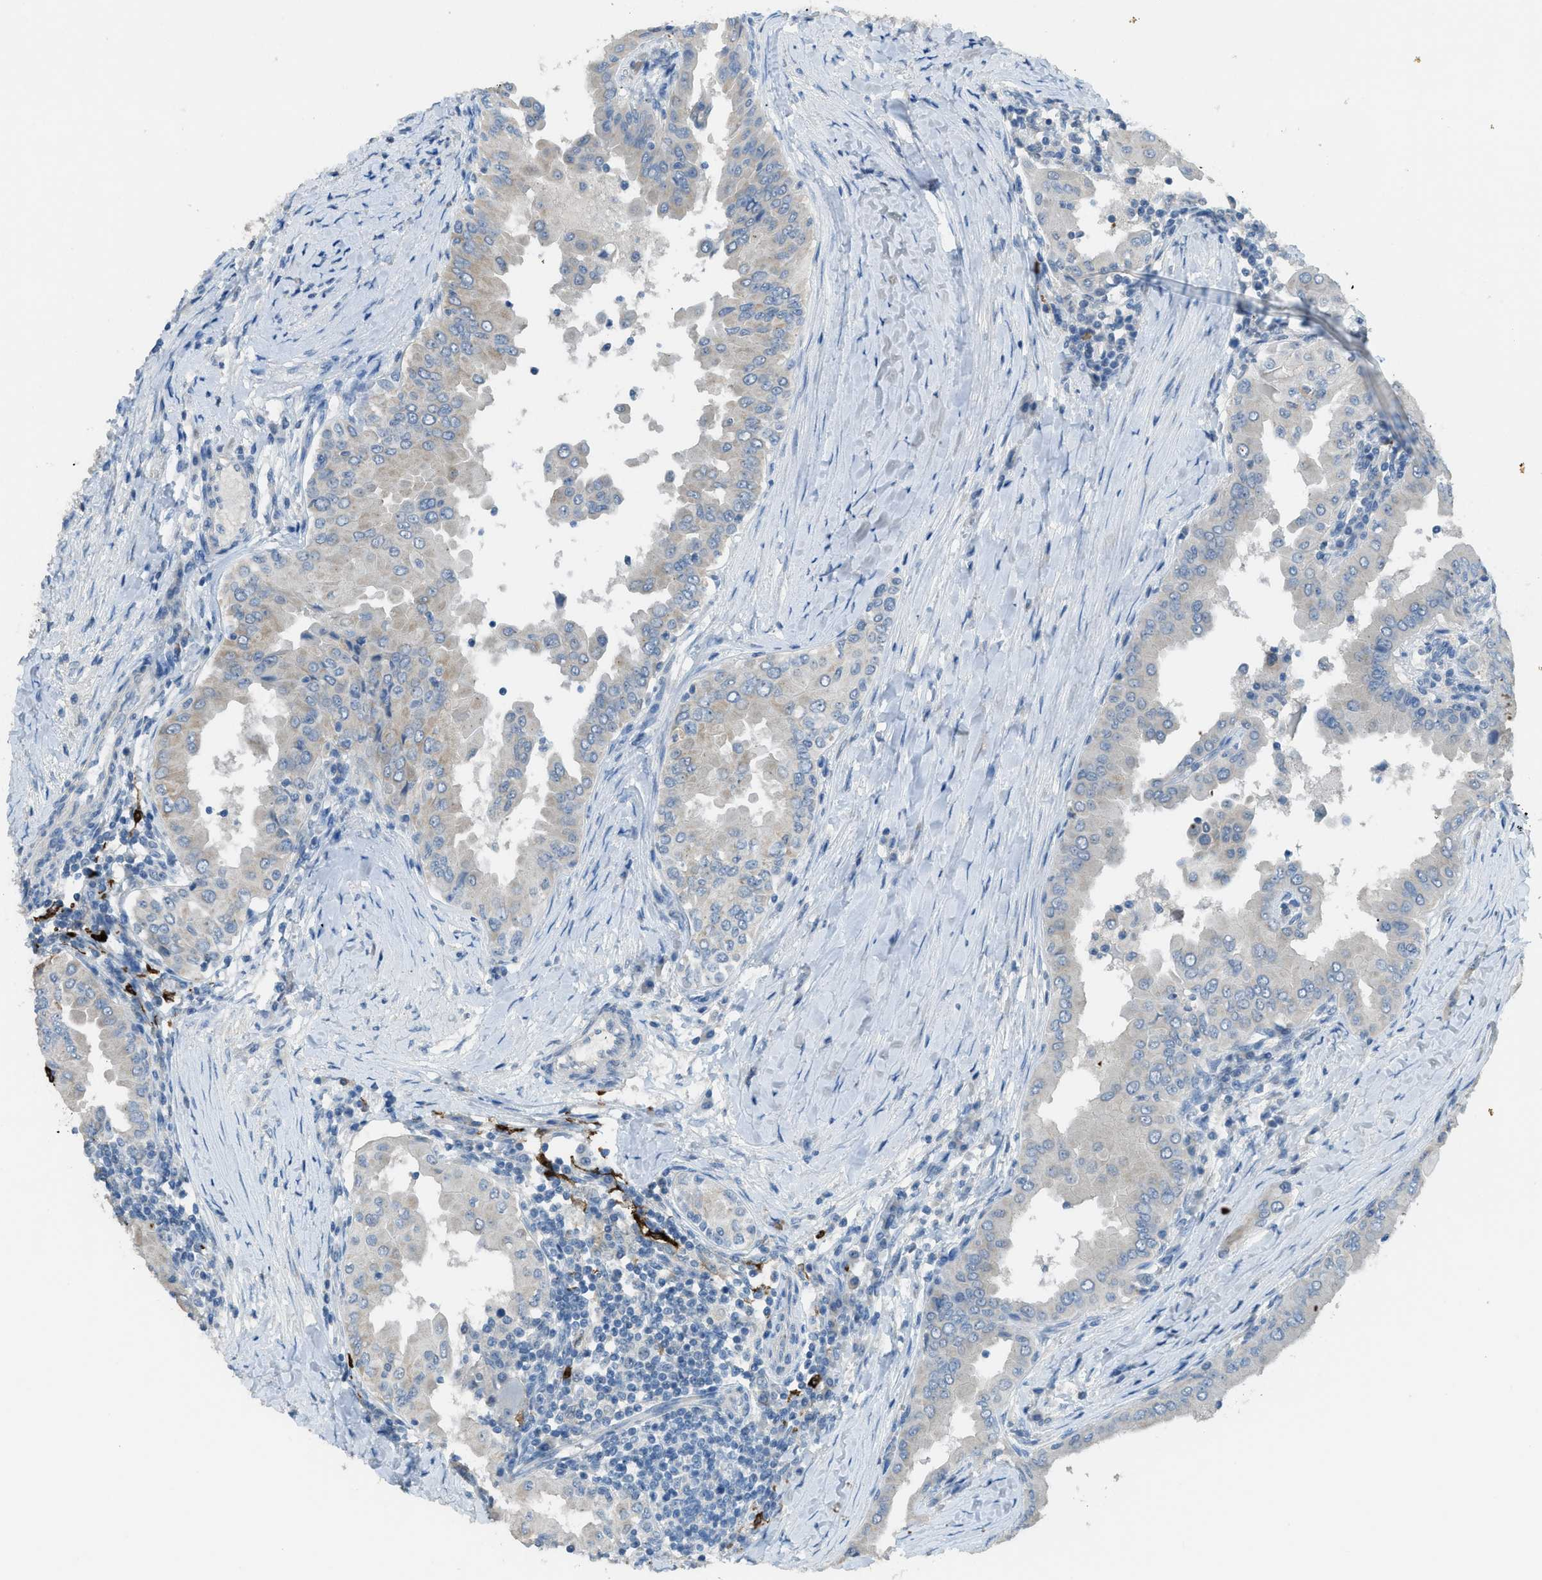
{"staining": {"intensity": "weak", "quantity": "<25%", "location": "cytoplasmic/membranous"}, "tissue": "thyroid cancer", "cell_type": "Tumor cells", "image_type": "cancer", "snomed": [{"axis": "morphology", "description": "Papillary adenocarcinoma, NOS"}, {"axis": "topography", "description": "Thyroid gland"}], "caption": "Protein analysis of thyroid cancer demonstrates no significant positivity in tumor cells.", "gene": "TIMD4", "patient": {"sex": "male", "age": 33}}